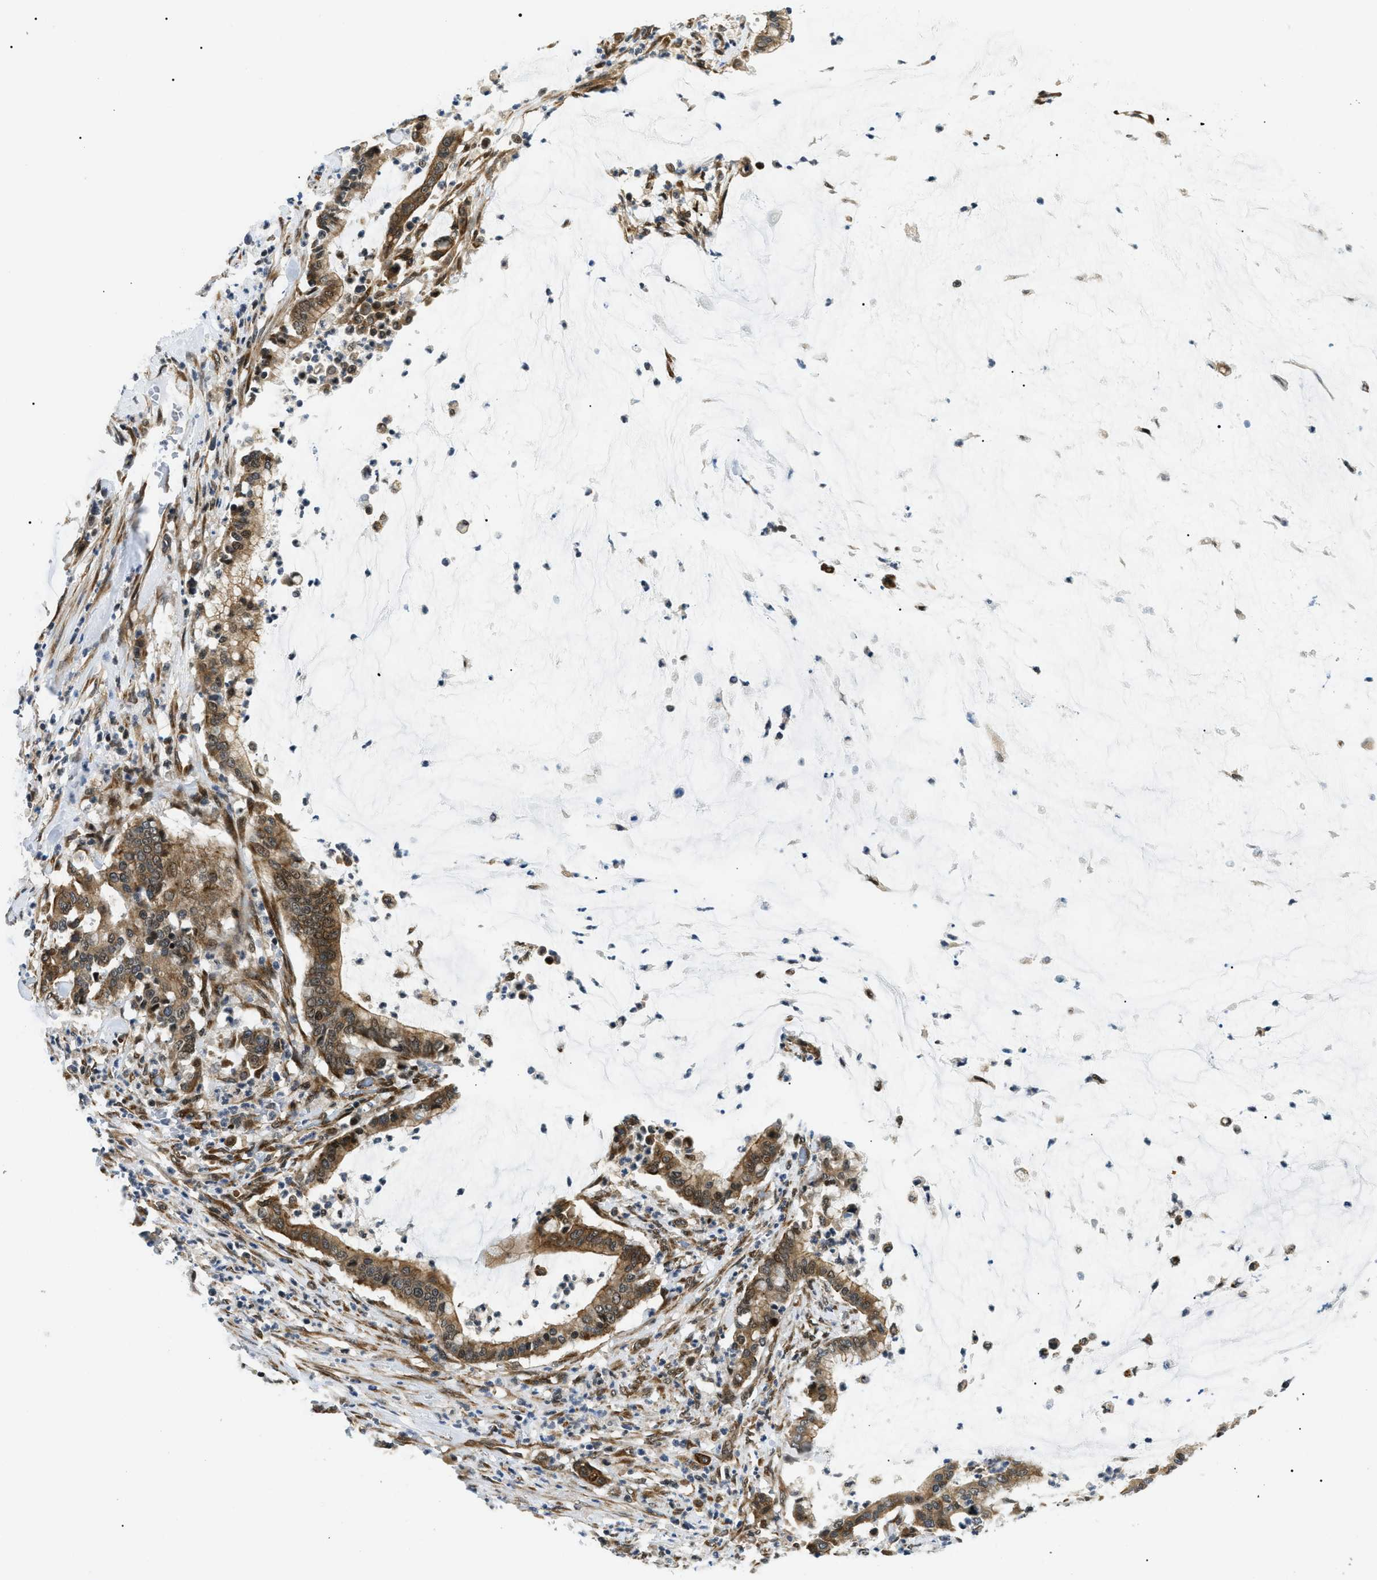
{"staining": {"intensity": "moderate", "quantity": ">75%", "location": "cytoplasmic/membranous,nuclear"}, "tissue": "pancreatic cancer", "cell_type": "Tumor cells", "image_type": "cancer", "snomed": [{"axis": "morphology", "description": "Adenocarcinoma, NOS"}, {"axis": "topography", "description": "Pancreas"}], "caption": "DAB (3,3'-diaminobenzidine) immunohistochemical staining of pancreatic cancer exhibits moderate cytoplasmic/membranous and nuclear protein staining in approximately >75% of tumor cells.", "gene": "CWC25", "patient": {"sex": "male", "age": 41}}